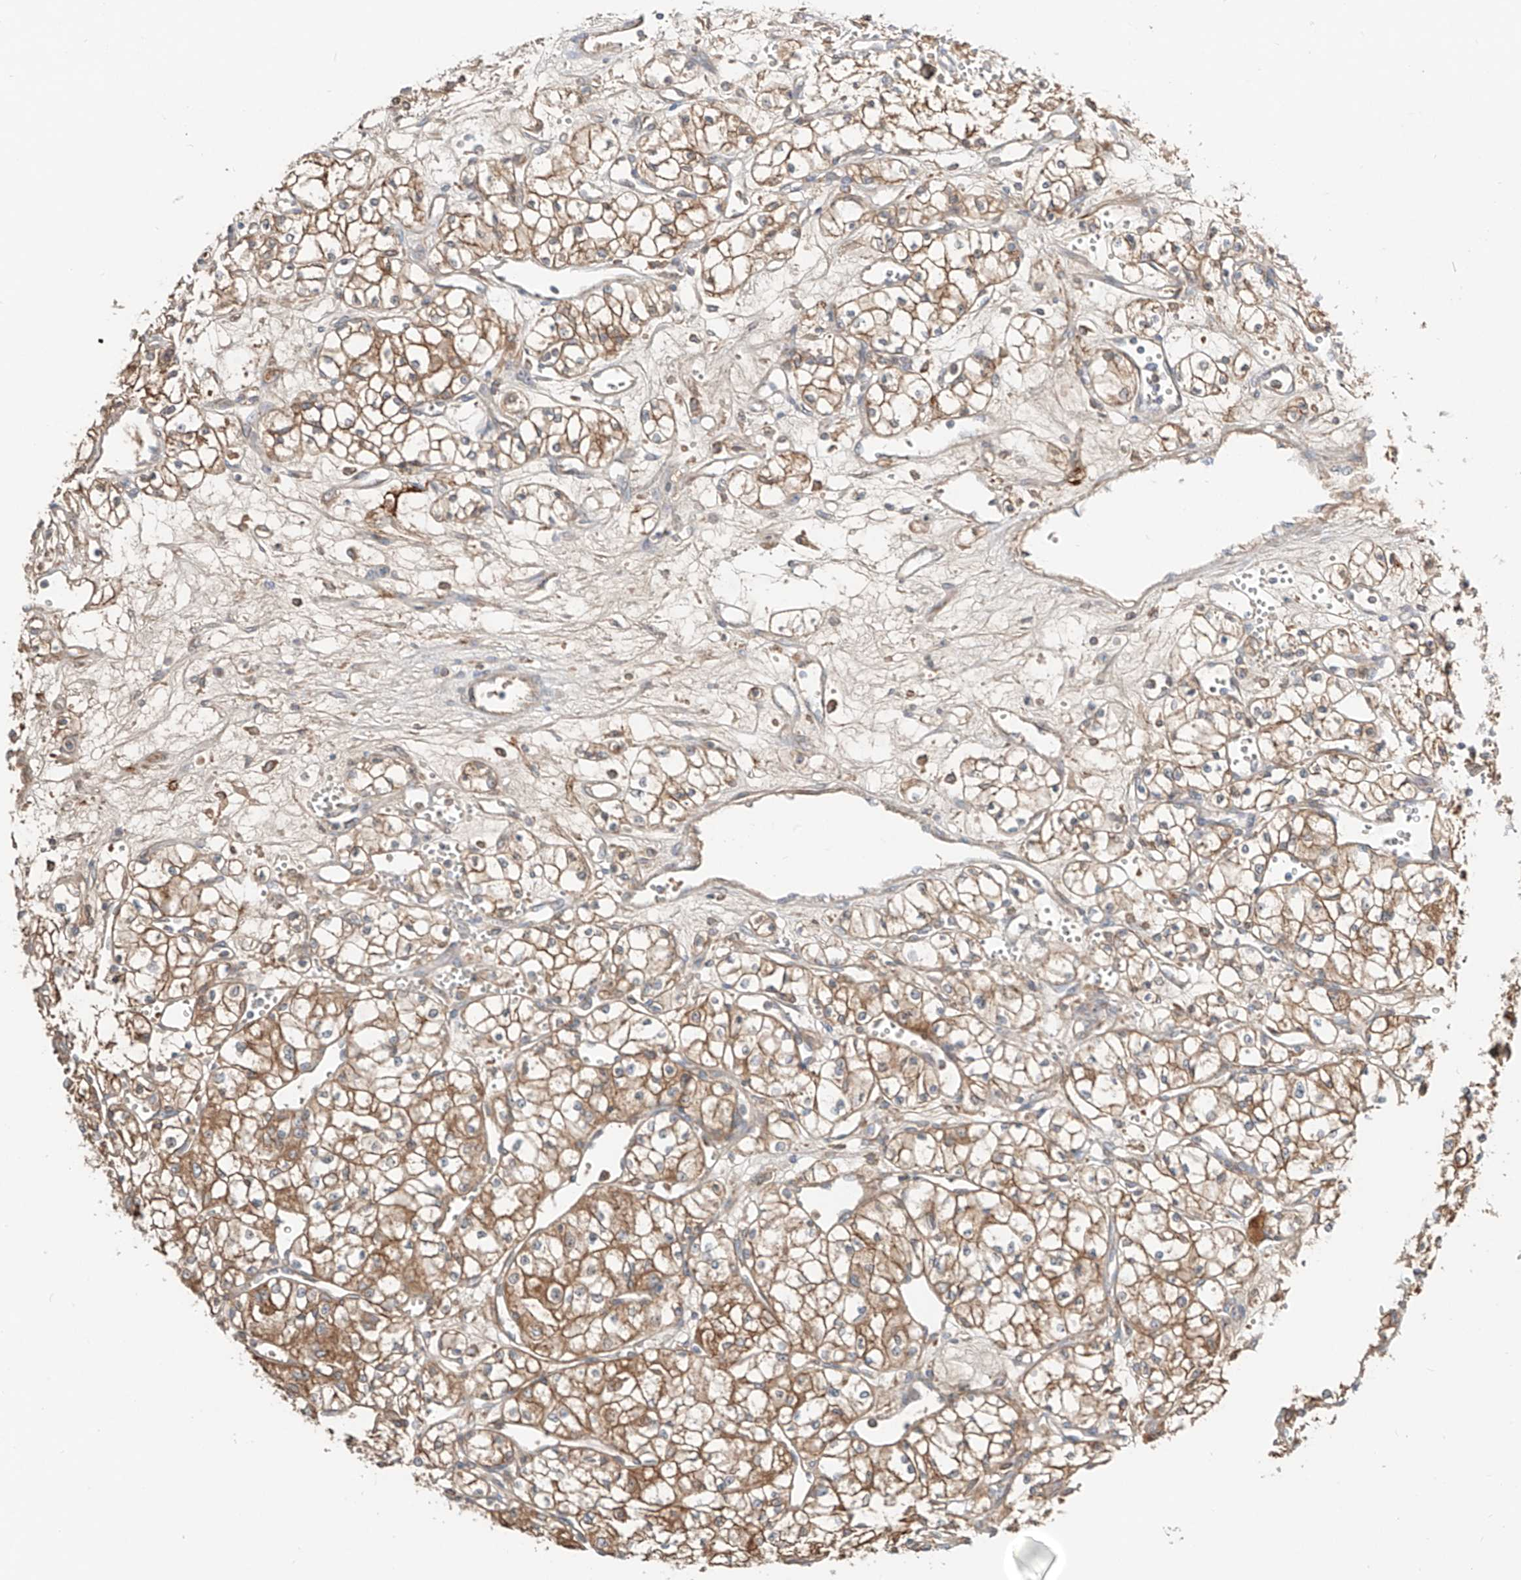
{"staining": {"intensity": "moderate", "quantity": ">75%", "location": "cytoplasmic/membranous"}, "tissue": "renal cancer", "cell_type": "Tumor cells", "image_type": "cancer", "snomed": [{"axis": "morphology", "description": "Normal tissue, NOS"}, {"axis": "morphology", "description": "Adenocarcinoma, NOS"}, {"axis": "topography", "description": "Kidney"}], "caption": "The micrograph reveals immunohistochemical staining of renal adenocarcinoma. There is moderate cytoplasmic/membranous positivity is seen in approximately >75% of tumor cells.", "gene": "ERO1A", "patient": {"sex": "male", "age": 59}}